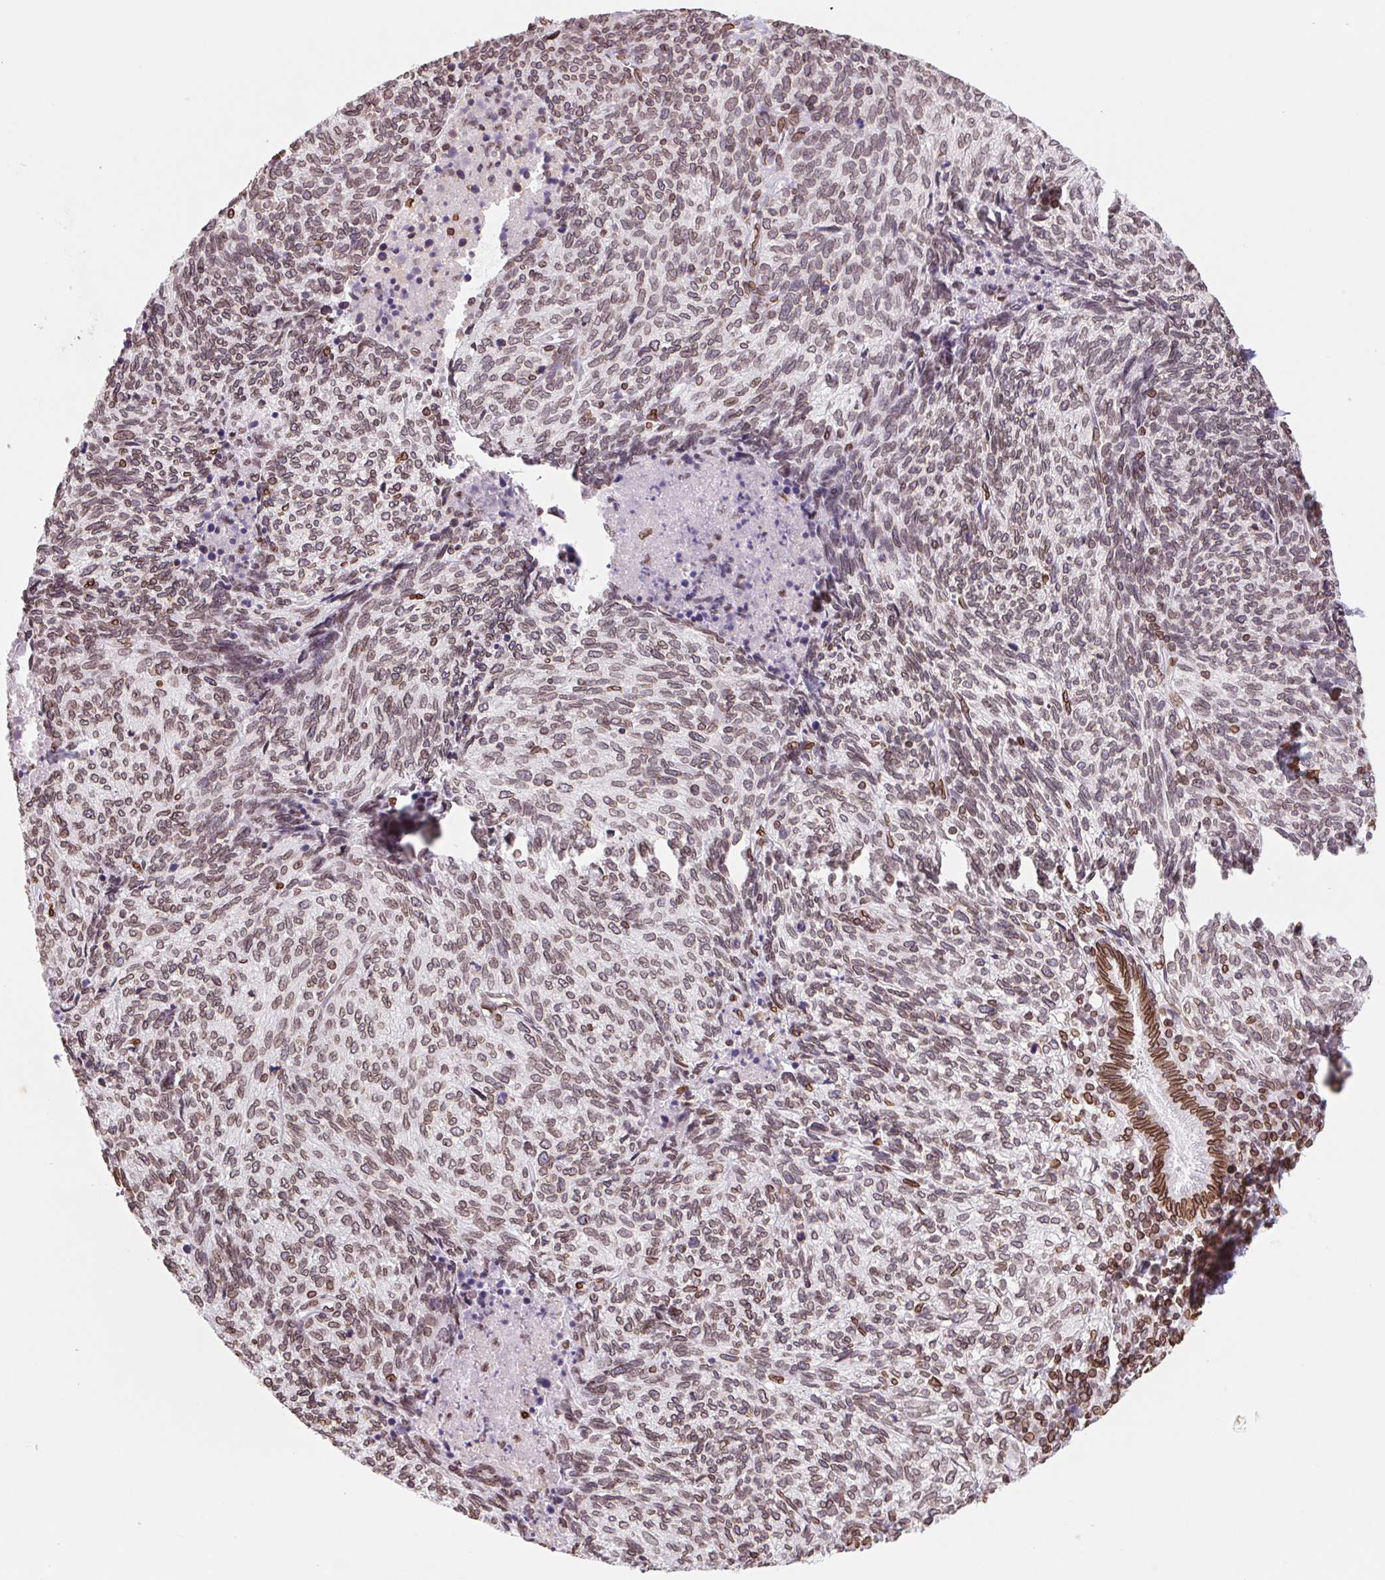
{"staining": {"intensity": "weak", "quantity": ">75%", "location": "cytoplasmic/membranous,nuclear"}, "tissue": "cervical cancer", "cell_type": "Tumor cells", "image_type": "cancer", "snomed": [{"axis": "morphology", "description": "Squamous cell carcinoma, NOS"}, {"axis": "topography", "description": "Cervix"}], "caption": "A brown stain highlights weak cytoplasmic/membranous and nuclear positivity of a protein in human squamous cell carcinoma (cervical) tumor cells. (brown staining indicates protein expression, while blue staining denotes nuclei).", "gene": "LMNB2", "patient": {"sex": "female", "age": 45}}